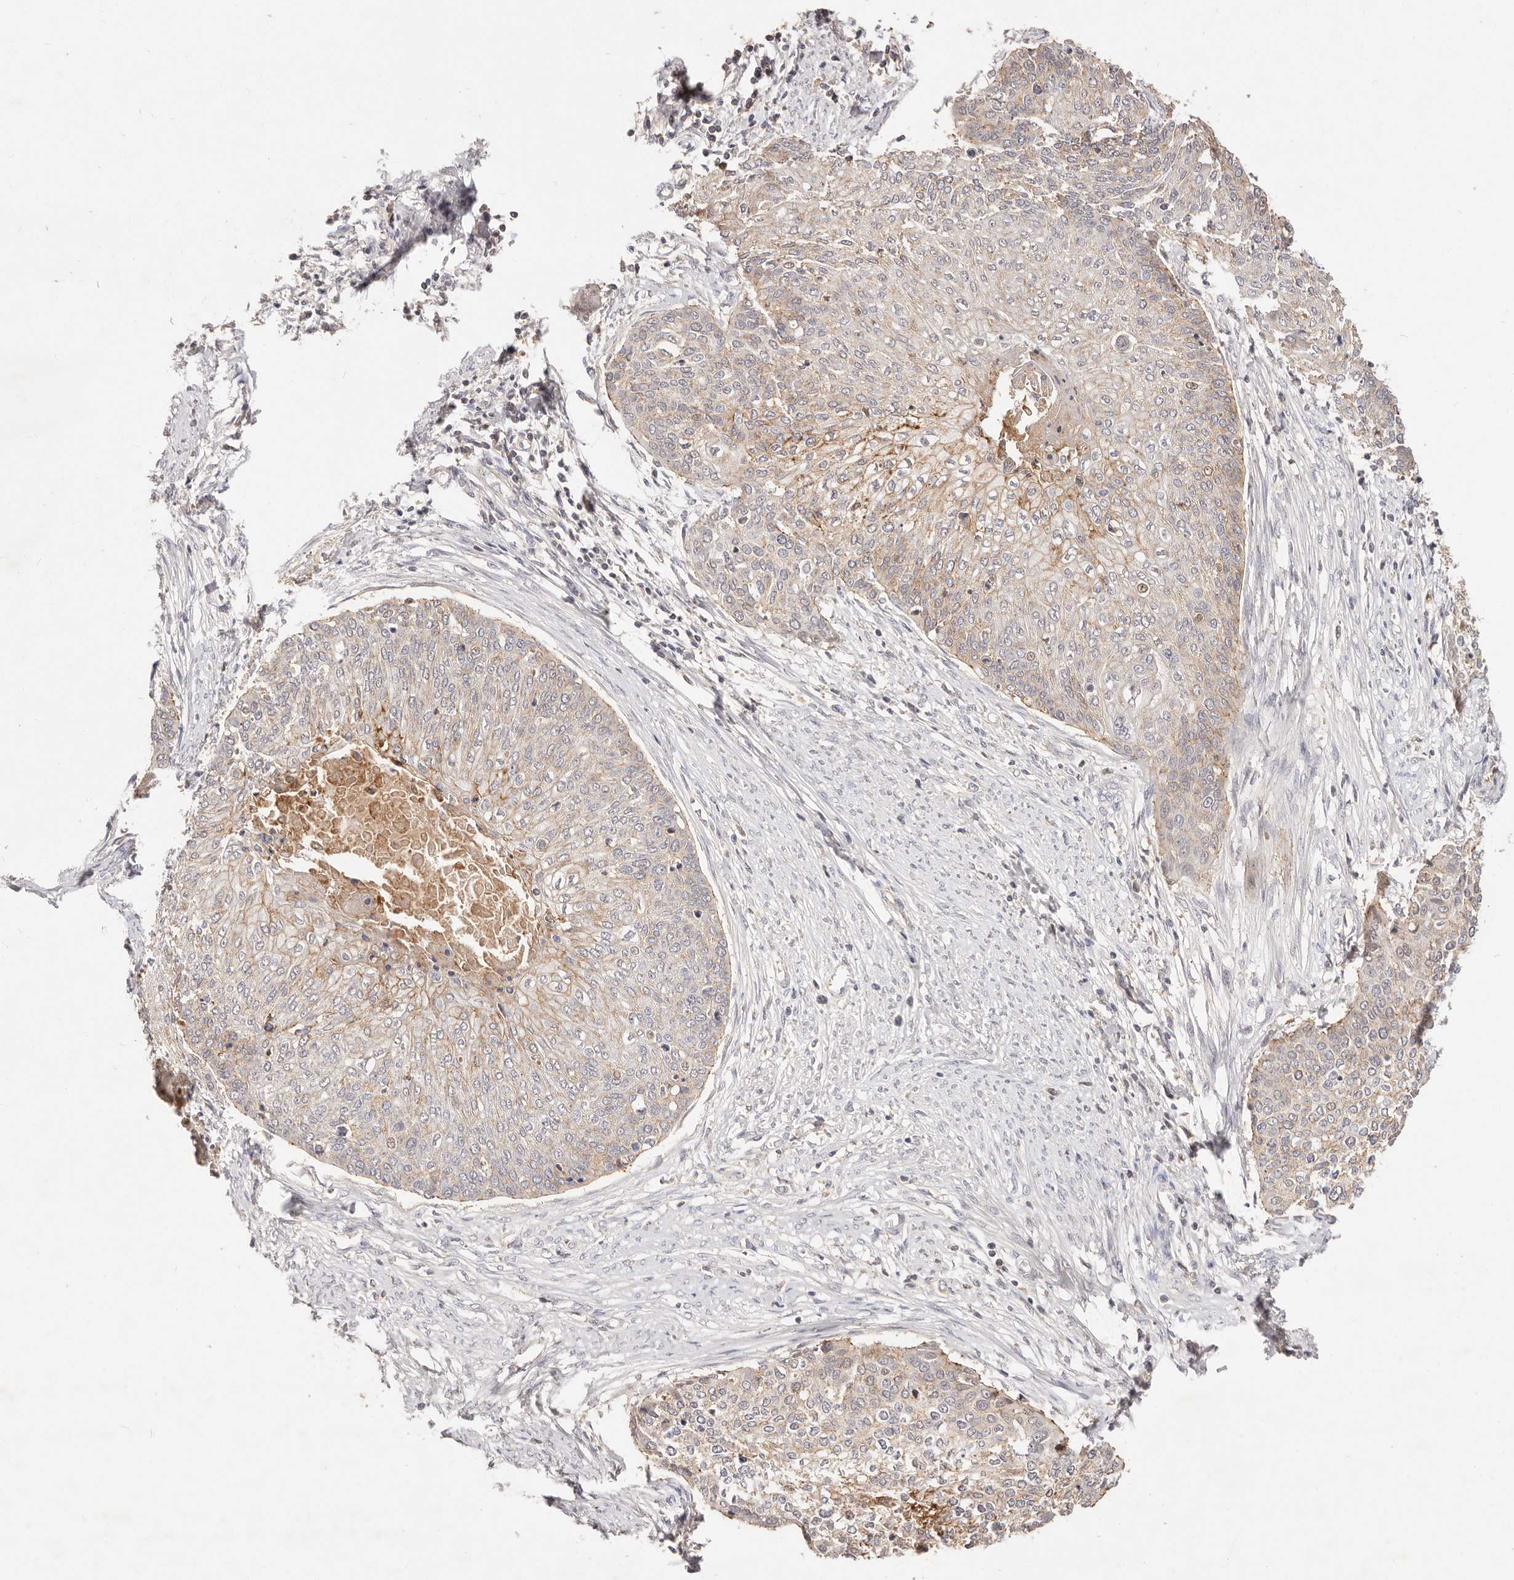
{"staining": {"intensity": "weak", "quantity": "<25%", "location": "cytoplasmic/membranous"}, "tissue": "cervical cancer", "cell_type": "Tumor cells", "image_type": "cancer", "snomed": [{"axis": "morphology", "description": "Squamous cell carcinoma, NOS"}, {"axis": "topography", "description": "Cervix"}], "caption": "High magnification brightfield microscopy of cervical cancer (squamous cell carcinoma) stained with DAB (3,3'-diaminobenzidine) (brown) and counterstained with hematoxylin (blue): tumor cells show no significant expression.", "gene": "CXADR", "patient": {"sex": "female", "age": 37}}